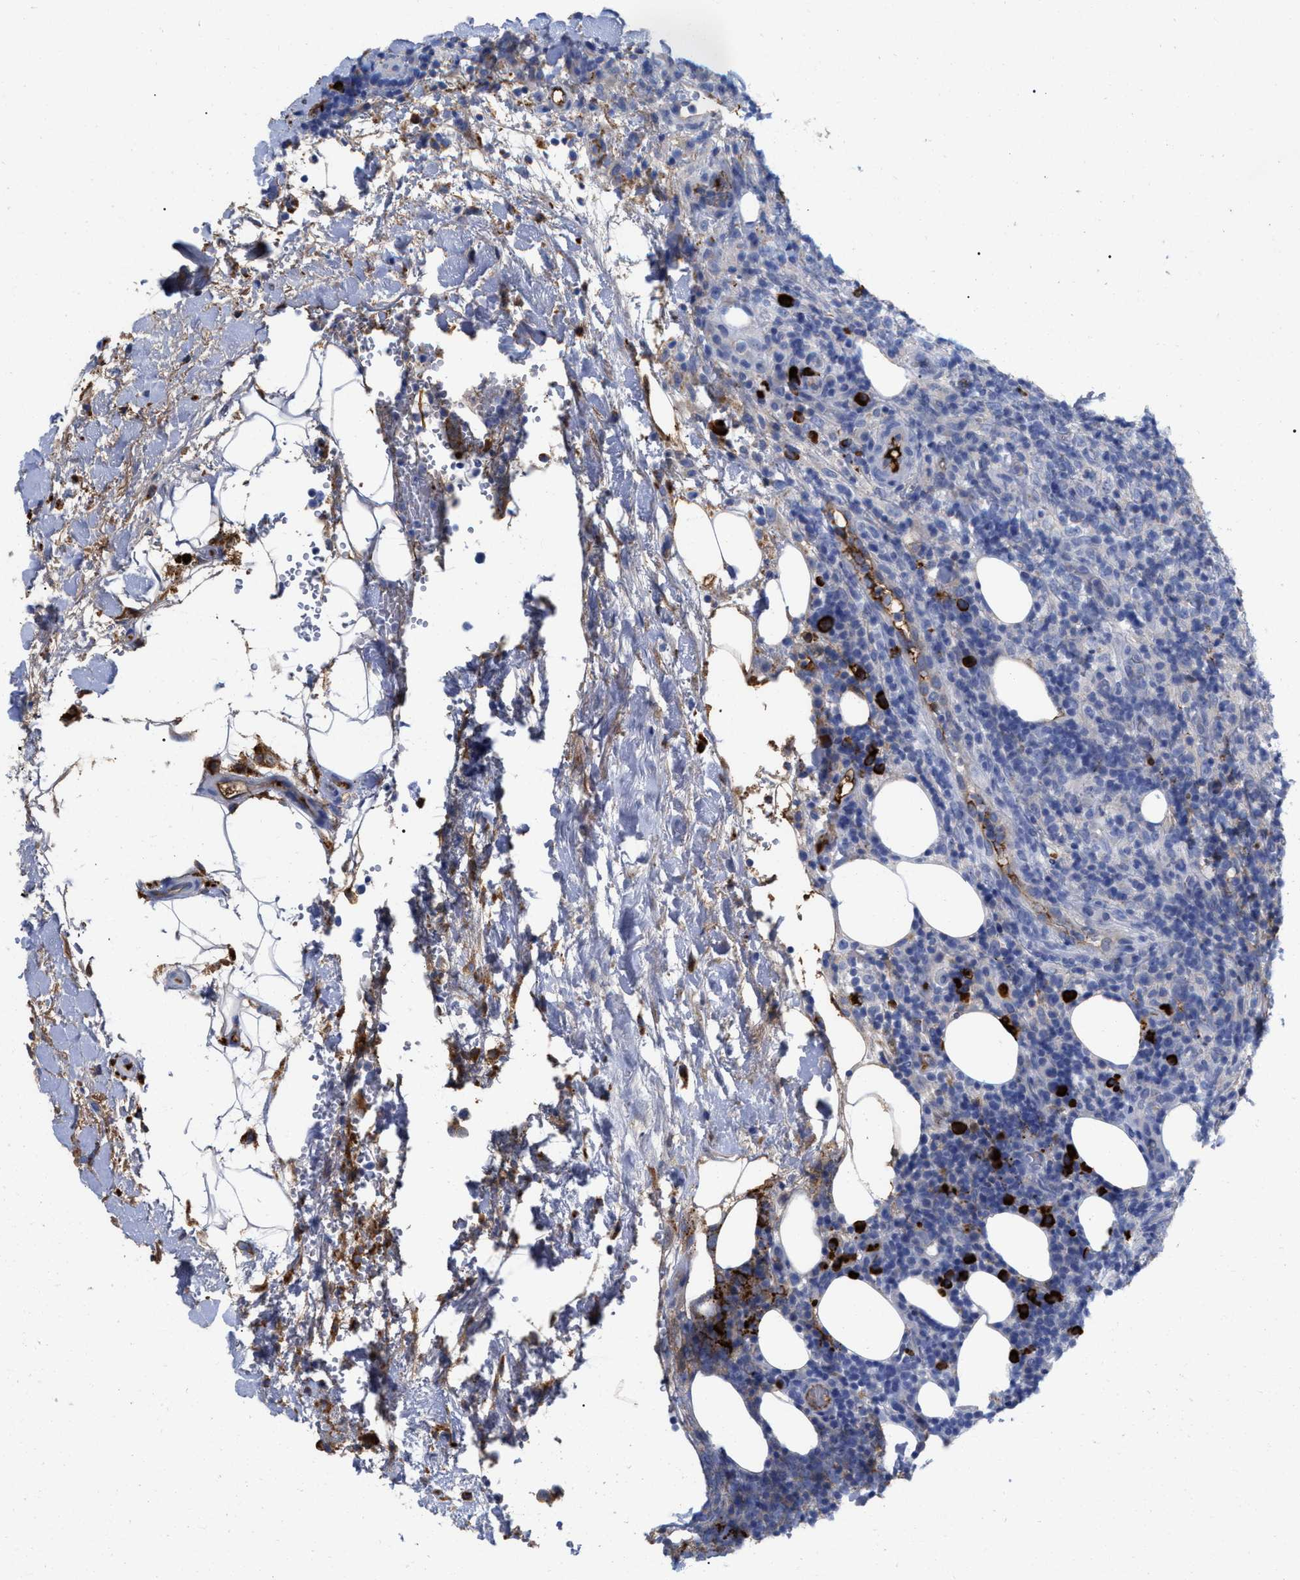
{"staining": {"intensity": "negative", "quantity": "none", "location": "none"}, "tissue": "lymphoma", "cell_type": "Tumor cells", "image_type": "cancer", "snomed": [{"axis": "morphology", "description": "Malignant lymphoma, non-Hodgkin's type, High grade"}, {"axis": "topography", "description": "Lymph node"}], "caption": "High magnification brightfield microscopy of high-grade malignant lymphoma, non-Hodgkin's type stained with DAB (brown) and counterstained with hematoxylin (blue): tumor cells show no significant positivity. (DAB (3,3'-diaminobenzidine) IHC, high magnification).", "gene": "IGHV5-51", "patient": {"sex": "female", "age": 76}}